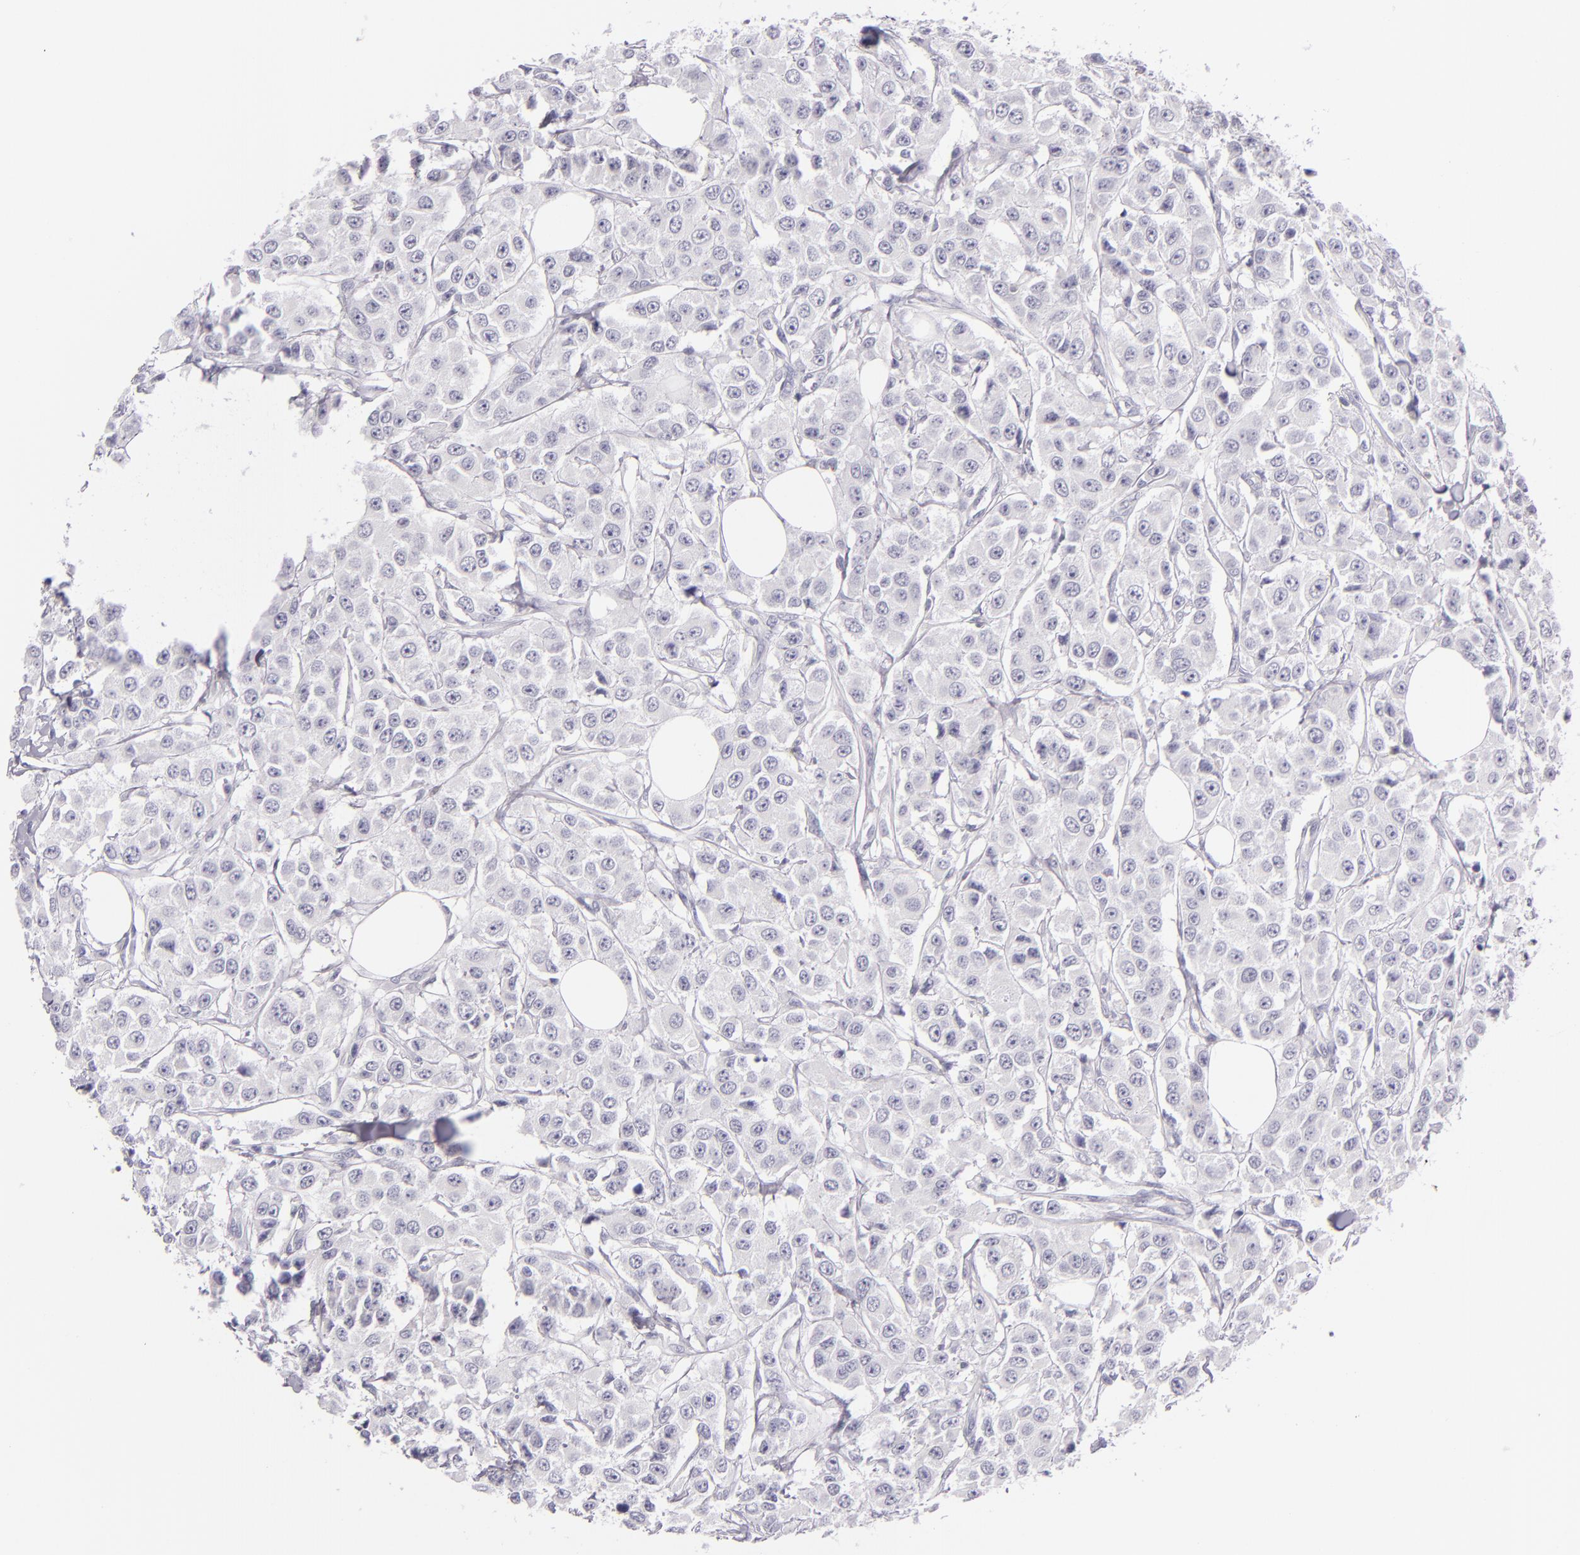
{"staining": {"intensity": "negative", "quantity": "none", "location": "none"}, "tissue": "breast cancer", "cell_type": "Tumor cells", "image_type": "cancer", "snomed": [{"axis": "morphology", "description": "Duct carcinoma"}, {"axis": "topography", "description": "Breast"}], "caption": "A photomicrograph of breast cancer stained for a protein exhibits no brown staining in tumor cells. Nuclei are stained in blue.", "gene": "CD48", "patient": {"sex": "female", "age": 58}}